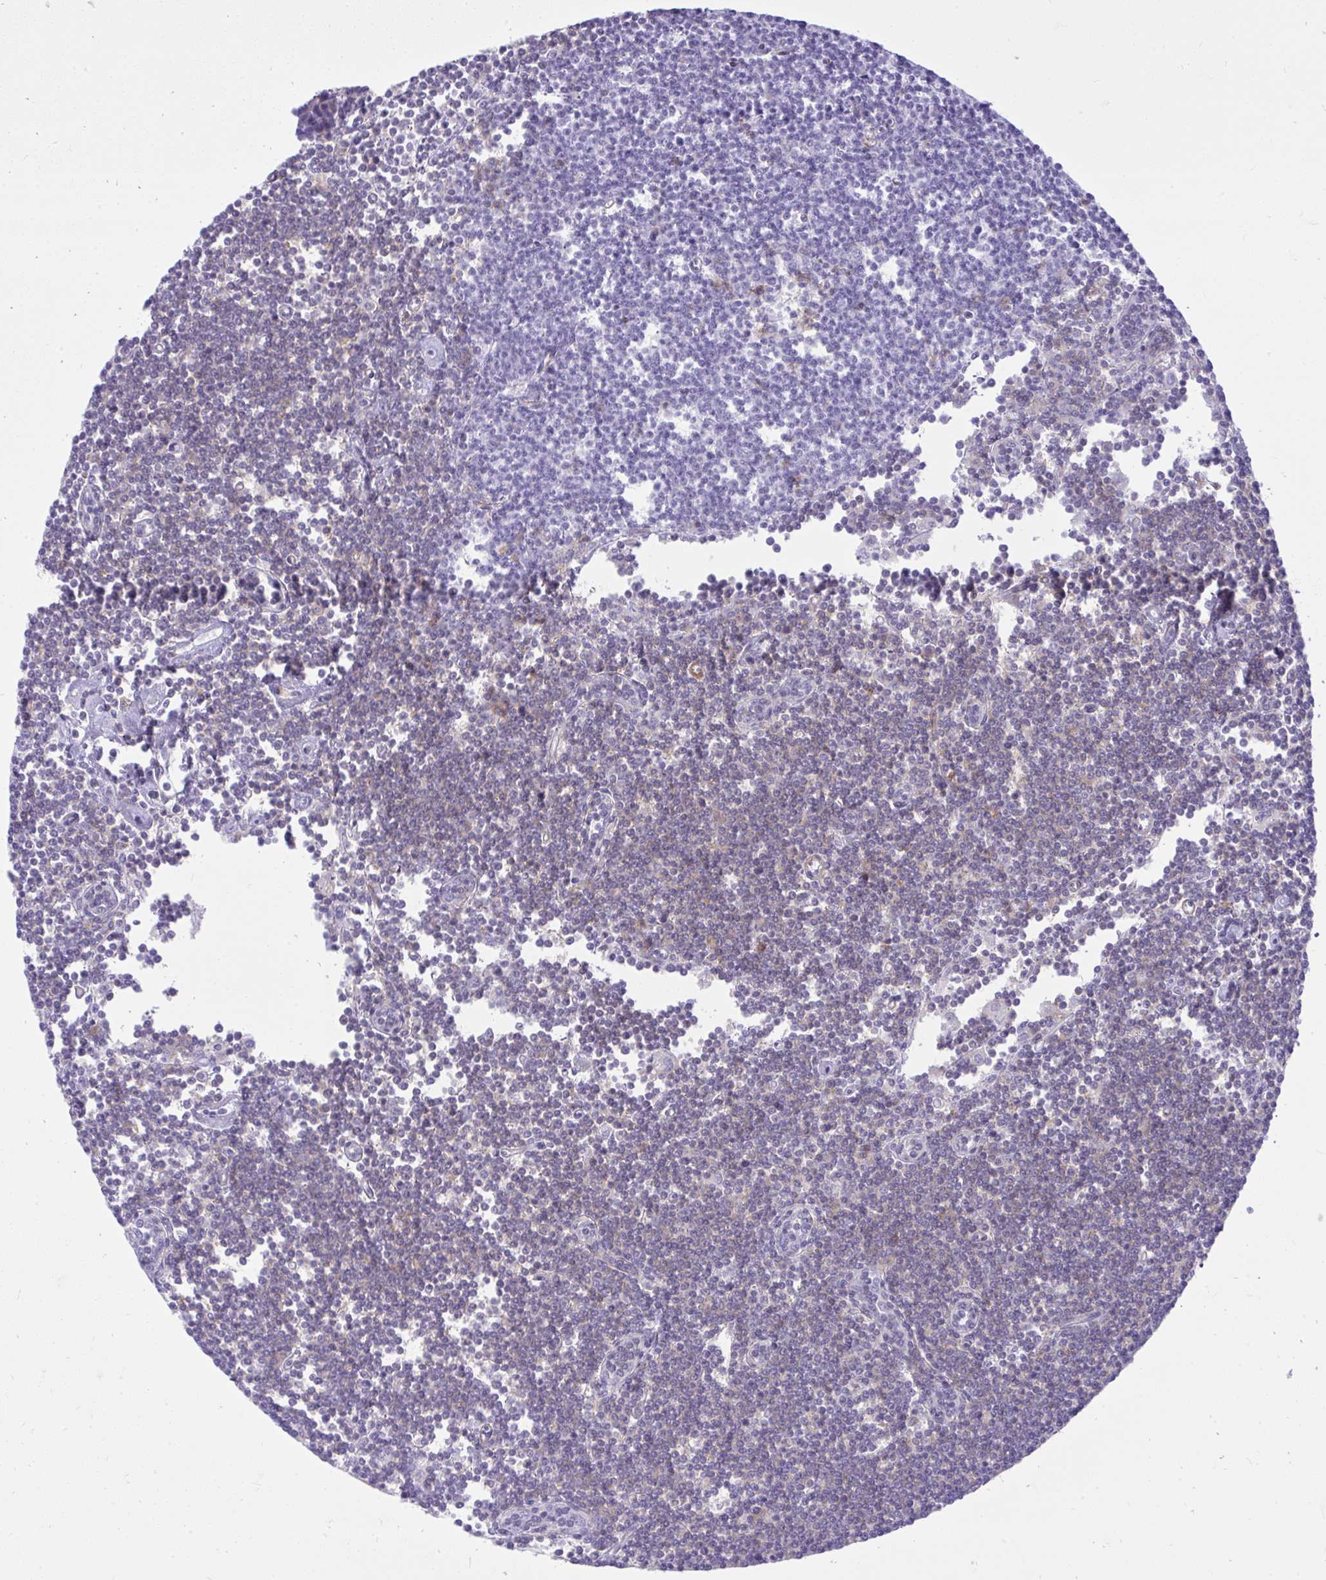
{"staining": {"intensity": "negative", "quantity": "none", "location": "none"}, "tissue": "lymphoma", "cell_type": "Tumor cells", "image_type": "cancer", "snomed": [{"axis": "morphology", "description": "Malignant lymphoma, non-Hodgkin's type, Low grade"}, {"axis": "topography", "description": "Lymph node"}], "caption": "An immunohistochemistry image of low-grade malignant lymphoma, non-Hodgkin's type is shown. There is no staining in tumor cells of low-grade malignant lymphoma, non-Hodgkin's type.", "gene": "GPRIN3", "patient": {"sex": "female", "age": 73}}